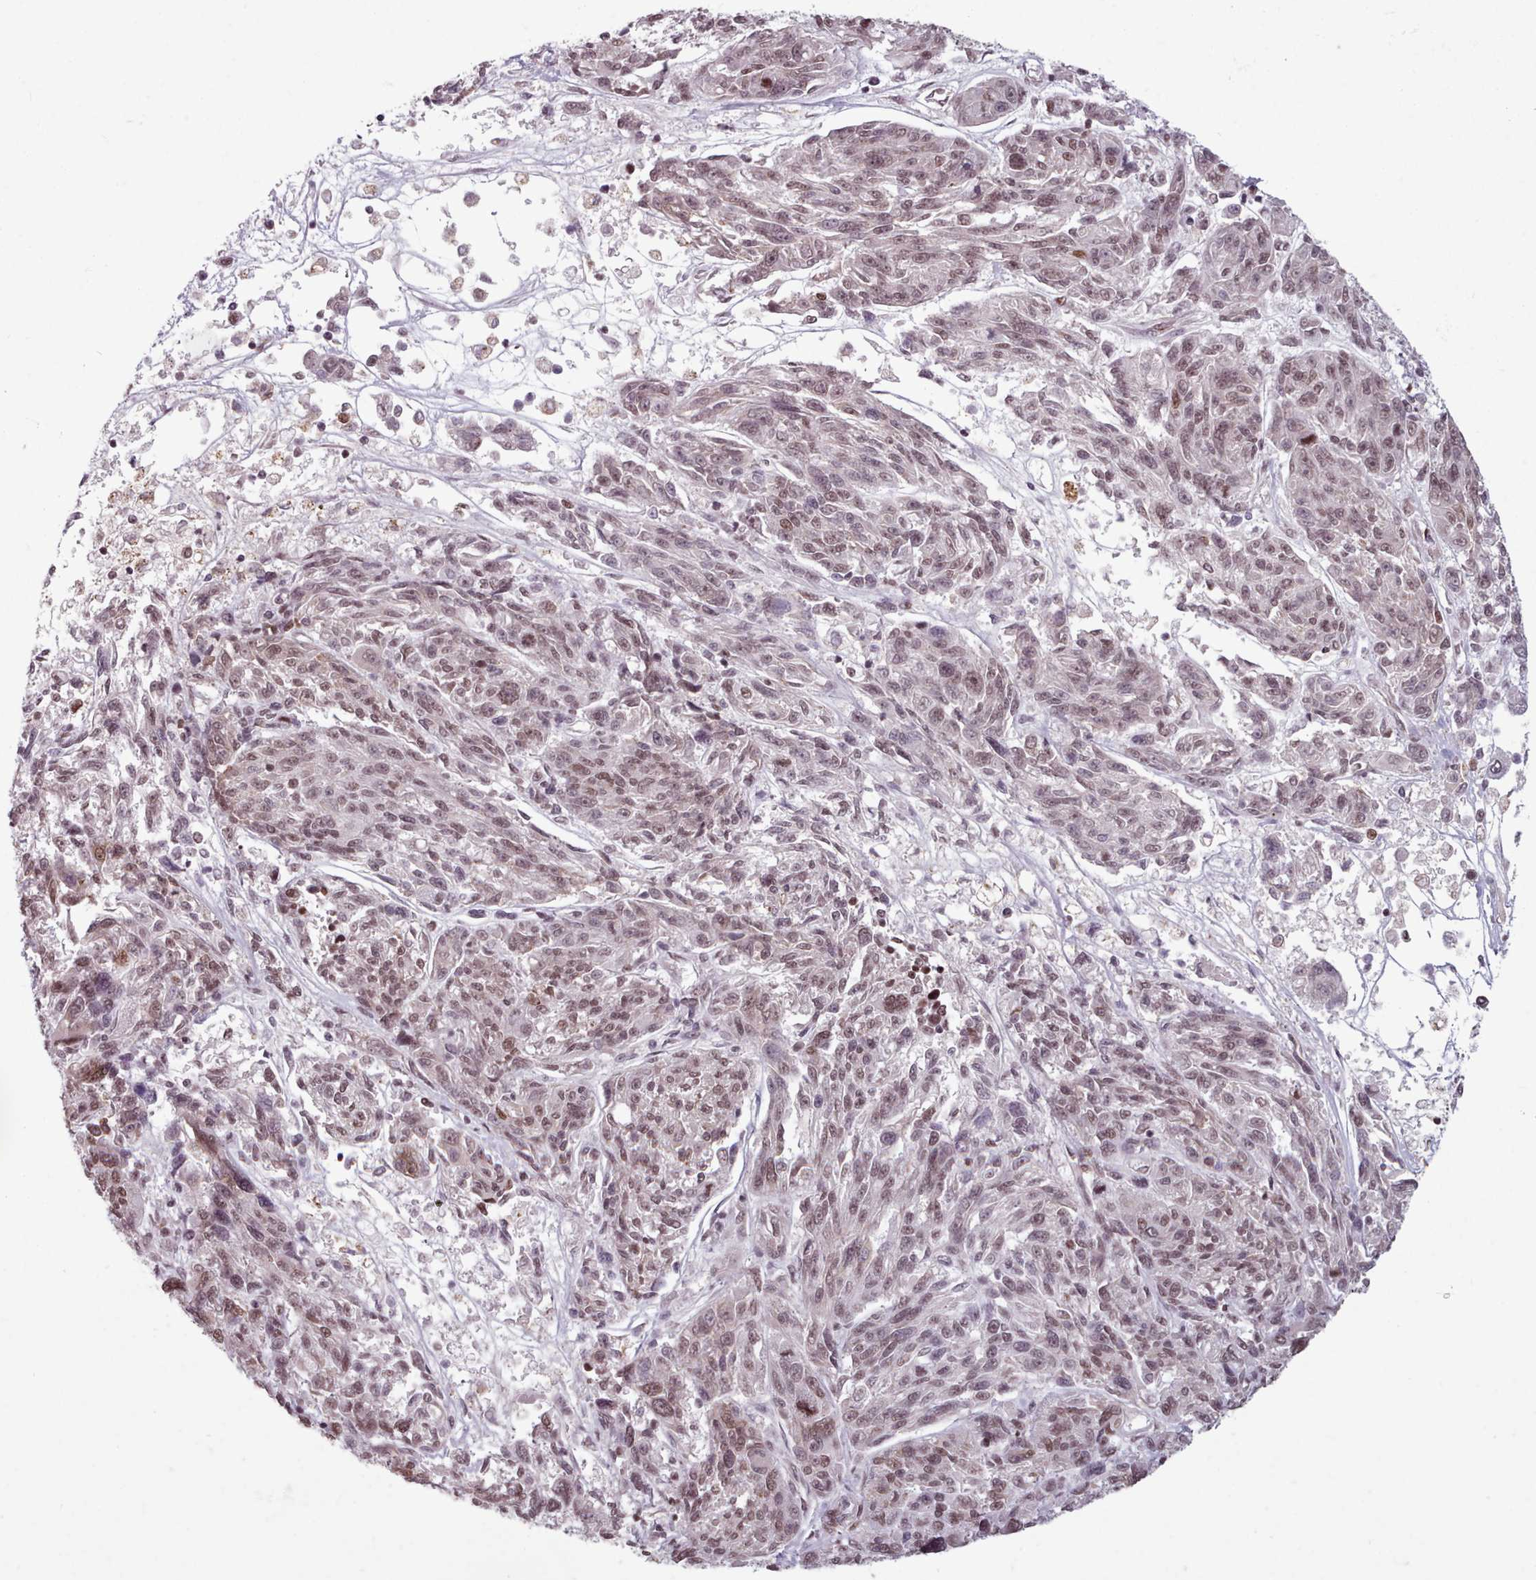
{"staining": {"intensity": "moderate", "quantity": ">75%", "location": "nuclear"}, "tissue": "melanoma", "cell_type": "Tumor cells", "image_type": "cancer", "snomed": [{"axis": "morphology", "description": "Malignant melanoma, NOS"}, {"axis": "topography", "description": "Skin"}], "caption": "Melanoma stained with DAB IHC displays medium levels of moderate nuclear staining in approximately >75% of tumor cells.", "gene": "SRRM1", "patient": {"sex": "male", "age": 53}}